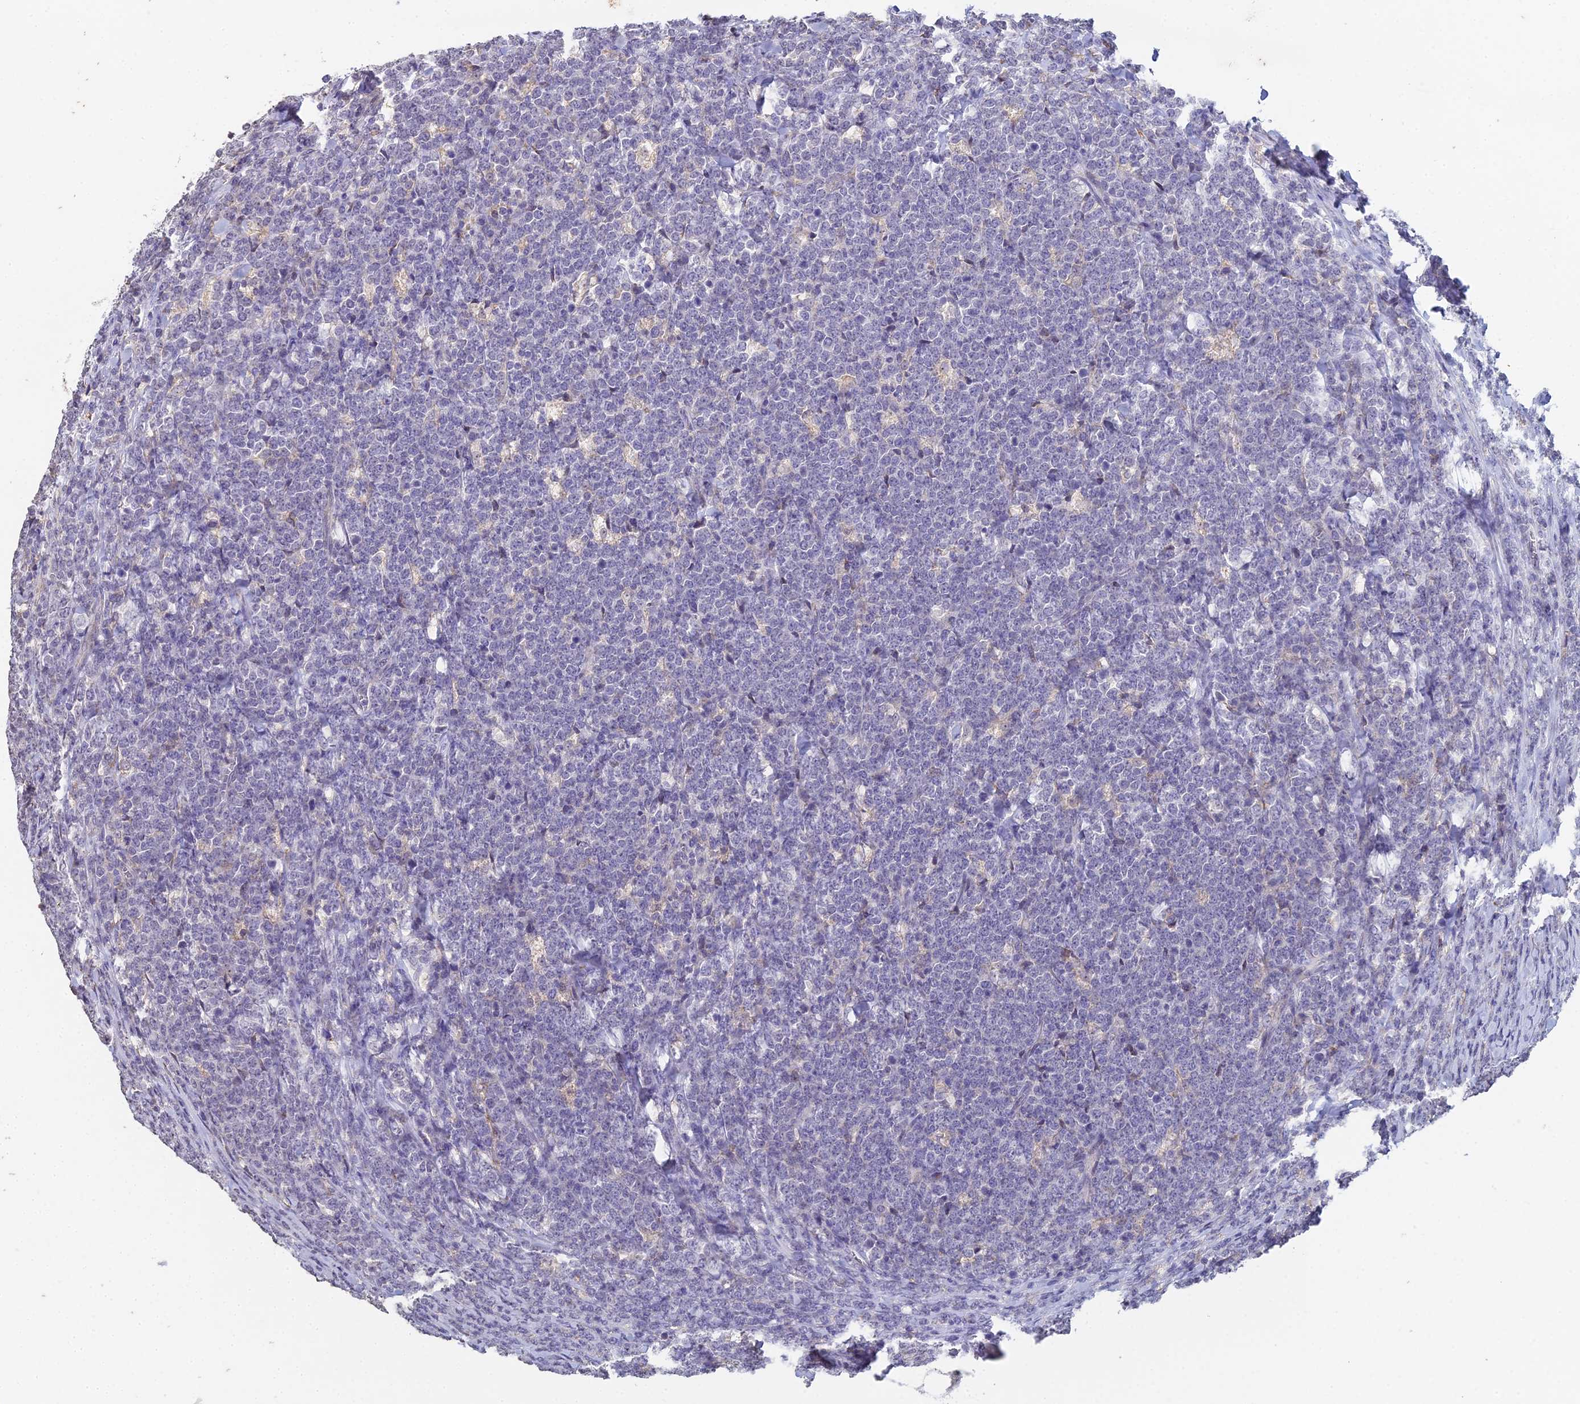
{"staining": {"intensity": "negative", "quantity": "none", "location": "none"}, "tissue": "lymphoma", "cell_type": "Tumor cells", "image_type": "cancer", "snomed": [{"axis": "morphology", "description": "Malignant lymphoma, non-Hodgkin's type, High grade"}, {"axis": "topography", "description": "Small intestine"}], "caption": "Immunohistochemical staining of human lymphoma displays no significant staining in tumor cells.", "gene": "PRR22", "patient": {"sex": "male", "age": 8}}